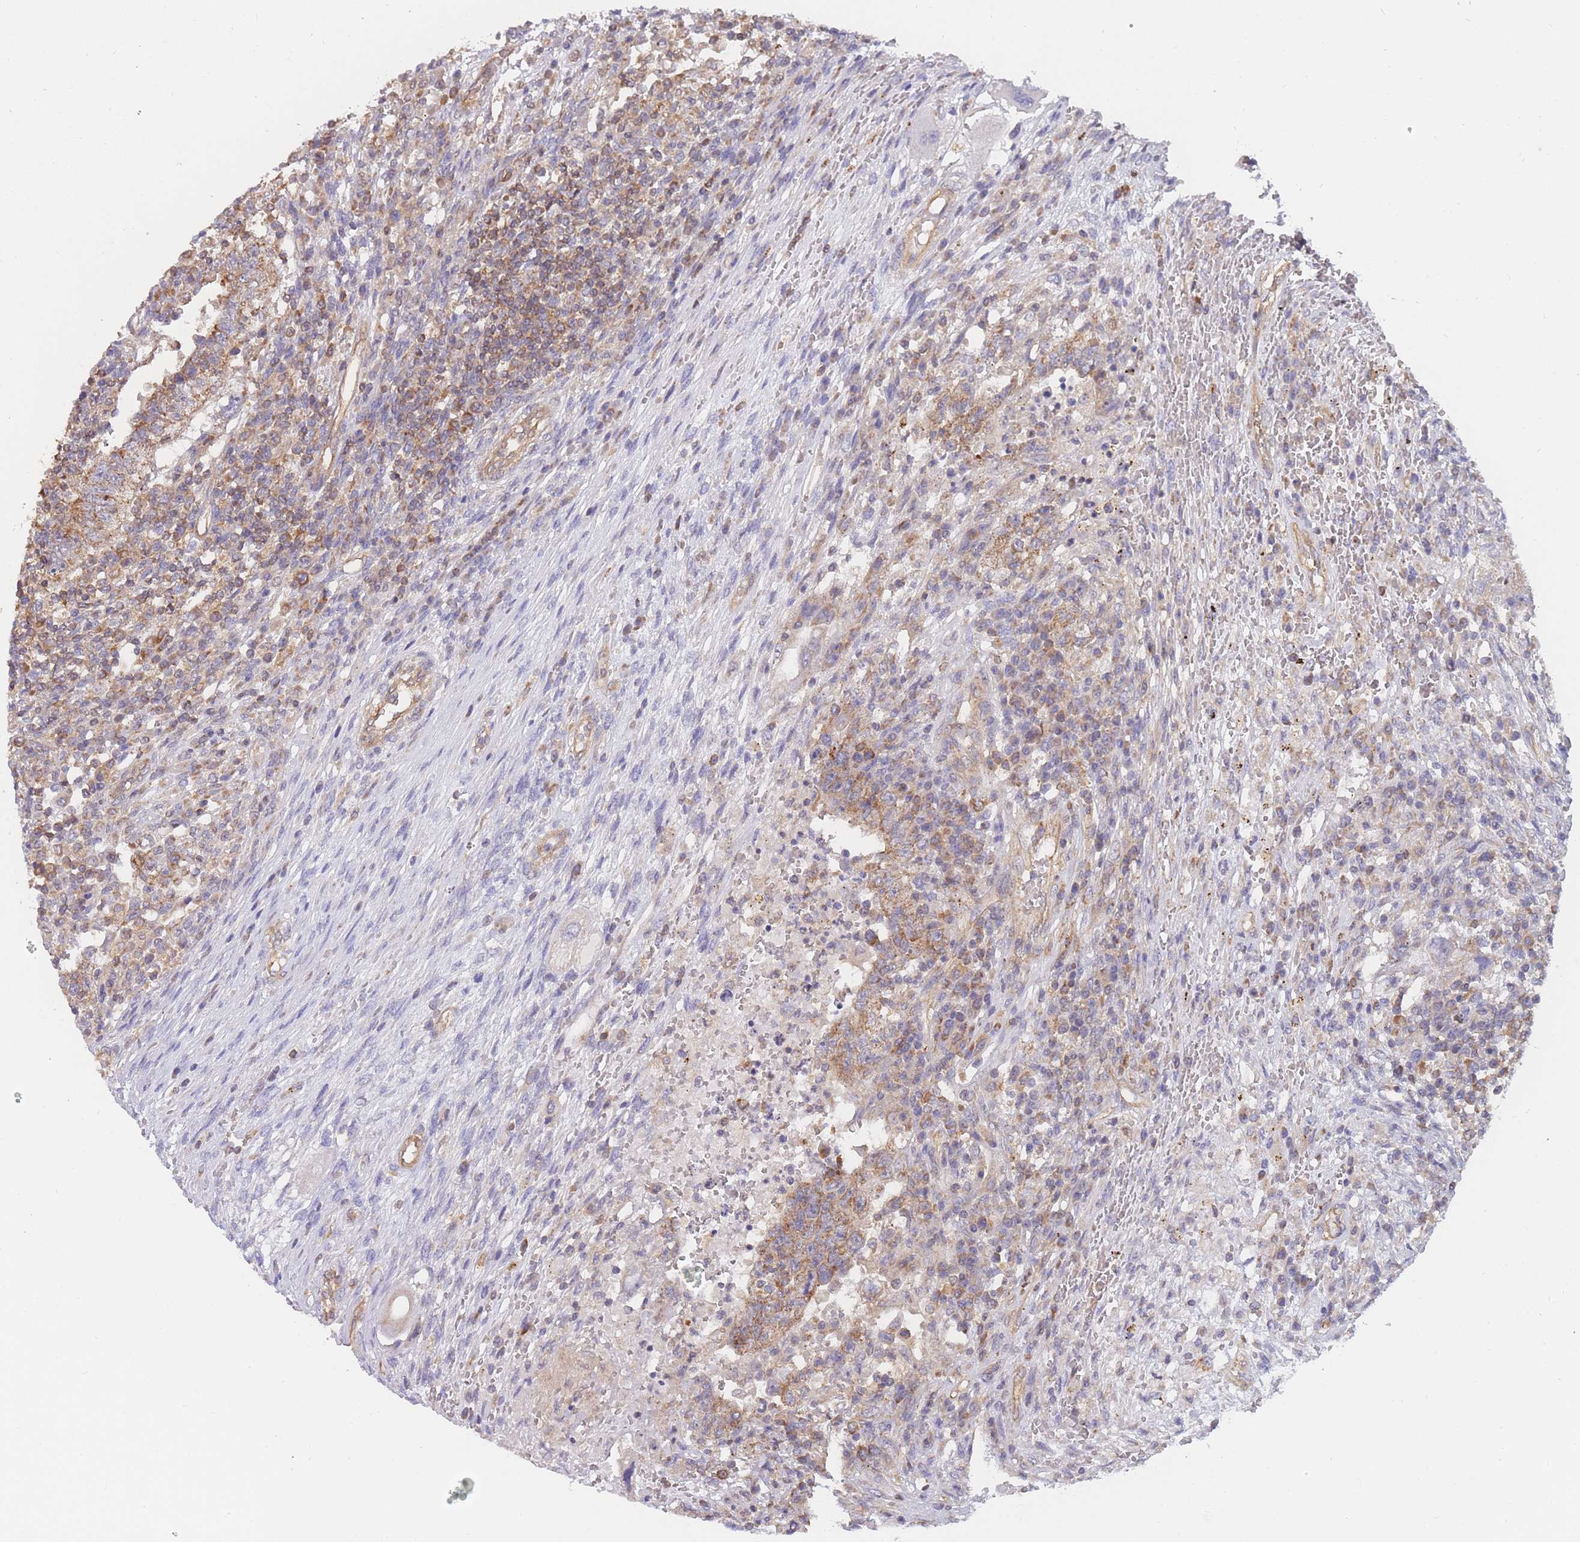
{"staining": {"intensity": "moderate", "quantity": ">75%", "location": "cytoplasmic/membranous"}, "tissue": "testis cancer", "cell_type": "Tumor cells", "image_type": "cancer", "snomed": [{"axis": "morphology", "description": "Carcinoma, Embryonal, NOS"}, {"axis": "topography", "description": "Testis"}], "caption": "The immunohistochemical stain labels moderate cytoplasmic/membranous staining in tumor cells of testis cancer (embryonal carcinoma) tissue. The staining was performed using DAB (3,3'-diaminobenzidine) to visualize the protein expression in brown, while the nuclei were stained in blue with hematoxylin (Magnification: 20x).", "gene": "MRPS18B", "patient": {"sex": "male", "age": 26}}